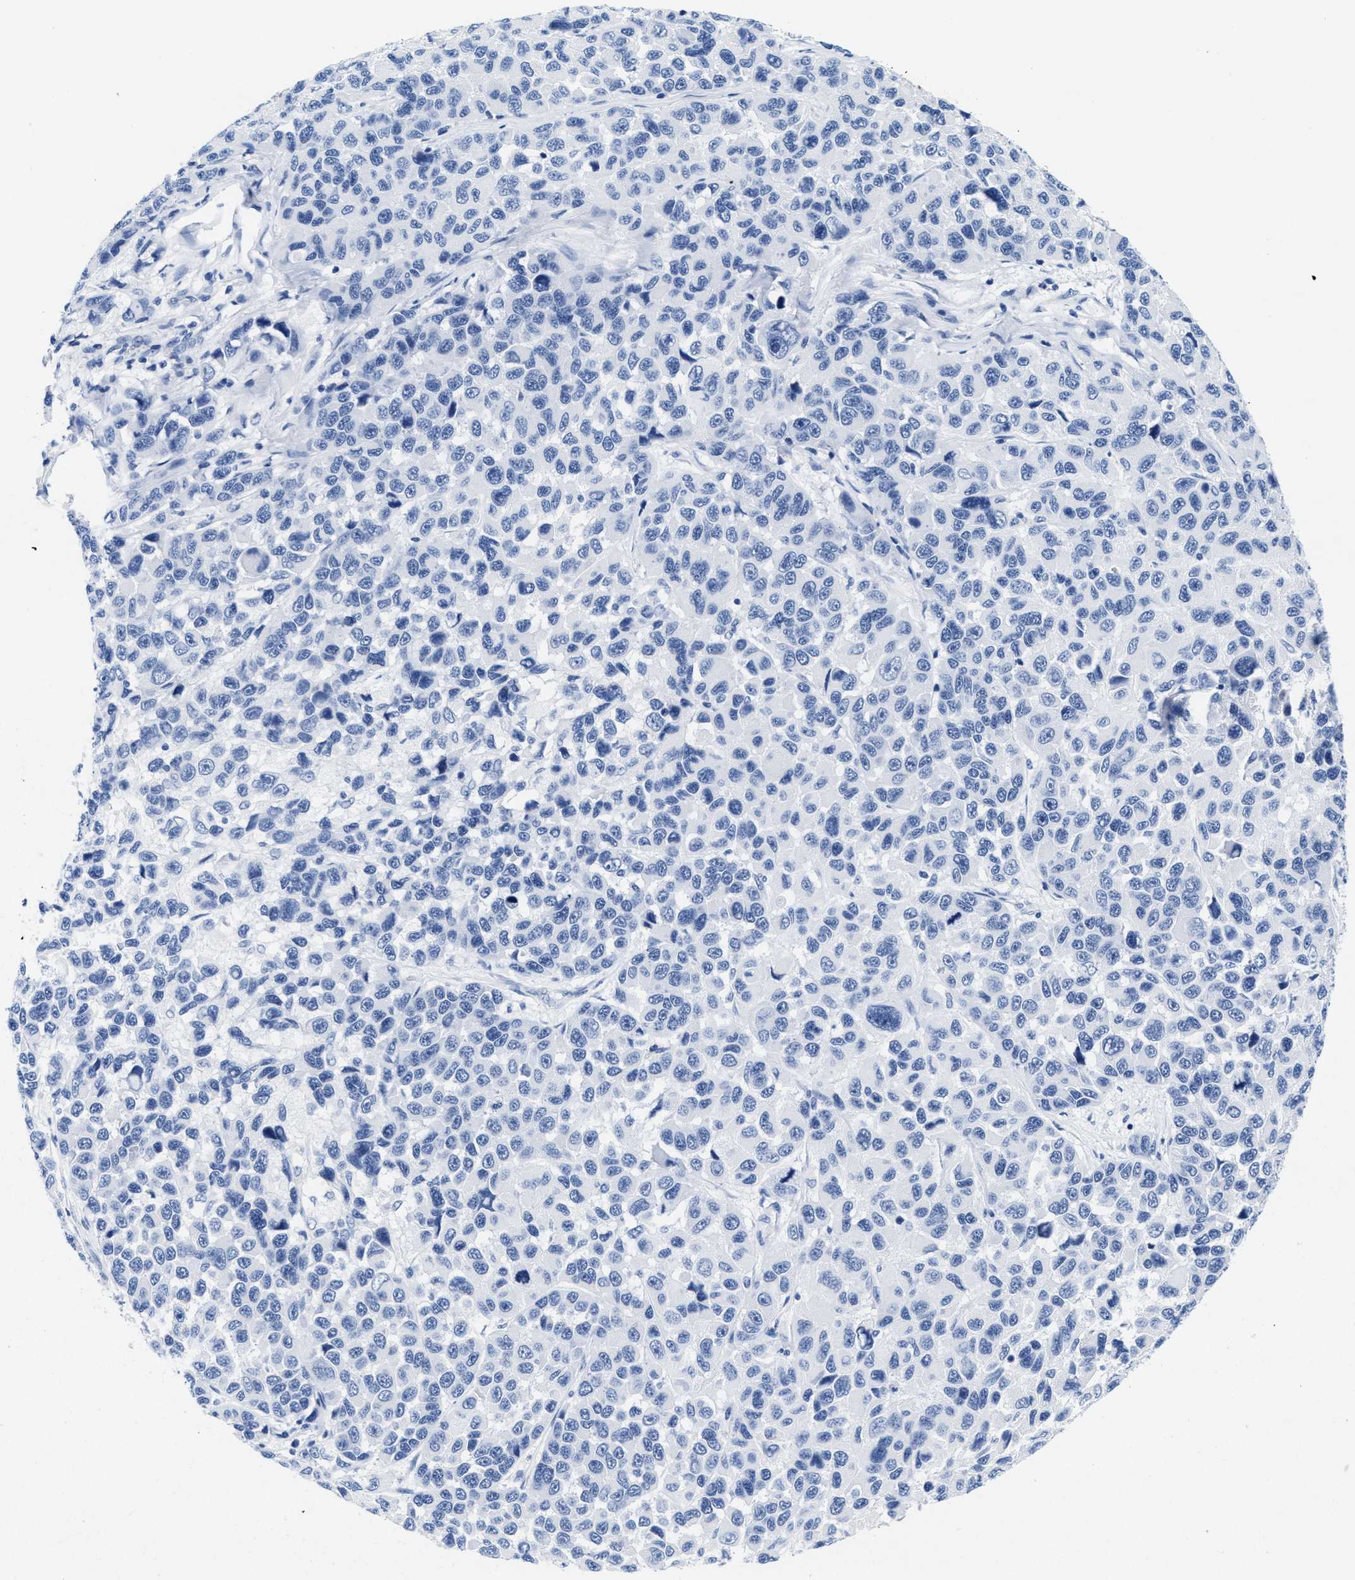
{"staining": {"intensity": "negative", "quantity": "none", "location": "none"}, "tissue": "melanoma", "cell_type": "Tumor cells", "image_type": "cancer", "snomed": [{"axis": "morphology", "description": "Malignant melanoma, NOS"}, {"axis": "topography", "description": "Skin"}], "caption": "Malignant melanoma stained for a protein using IHC shows no positivity tumor cells.", "gene": "TTC3", "patient": {"sex": "male", "age": 53}}